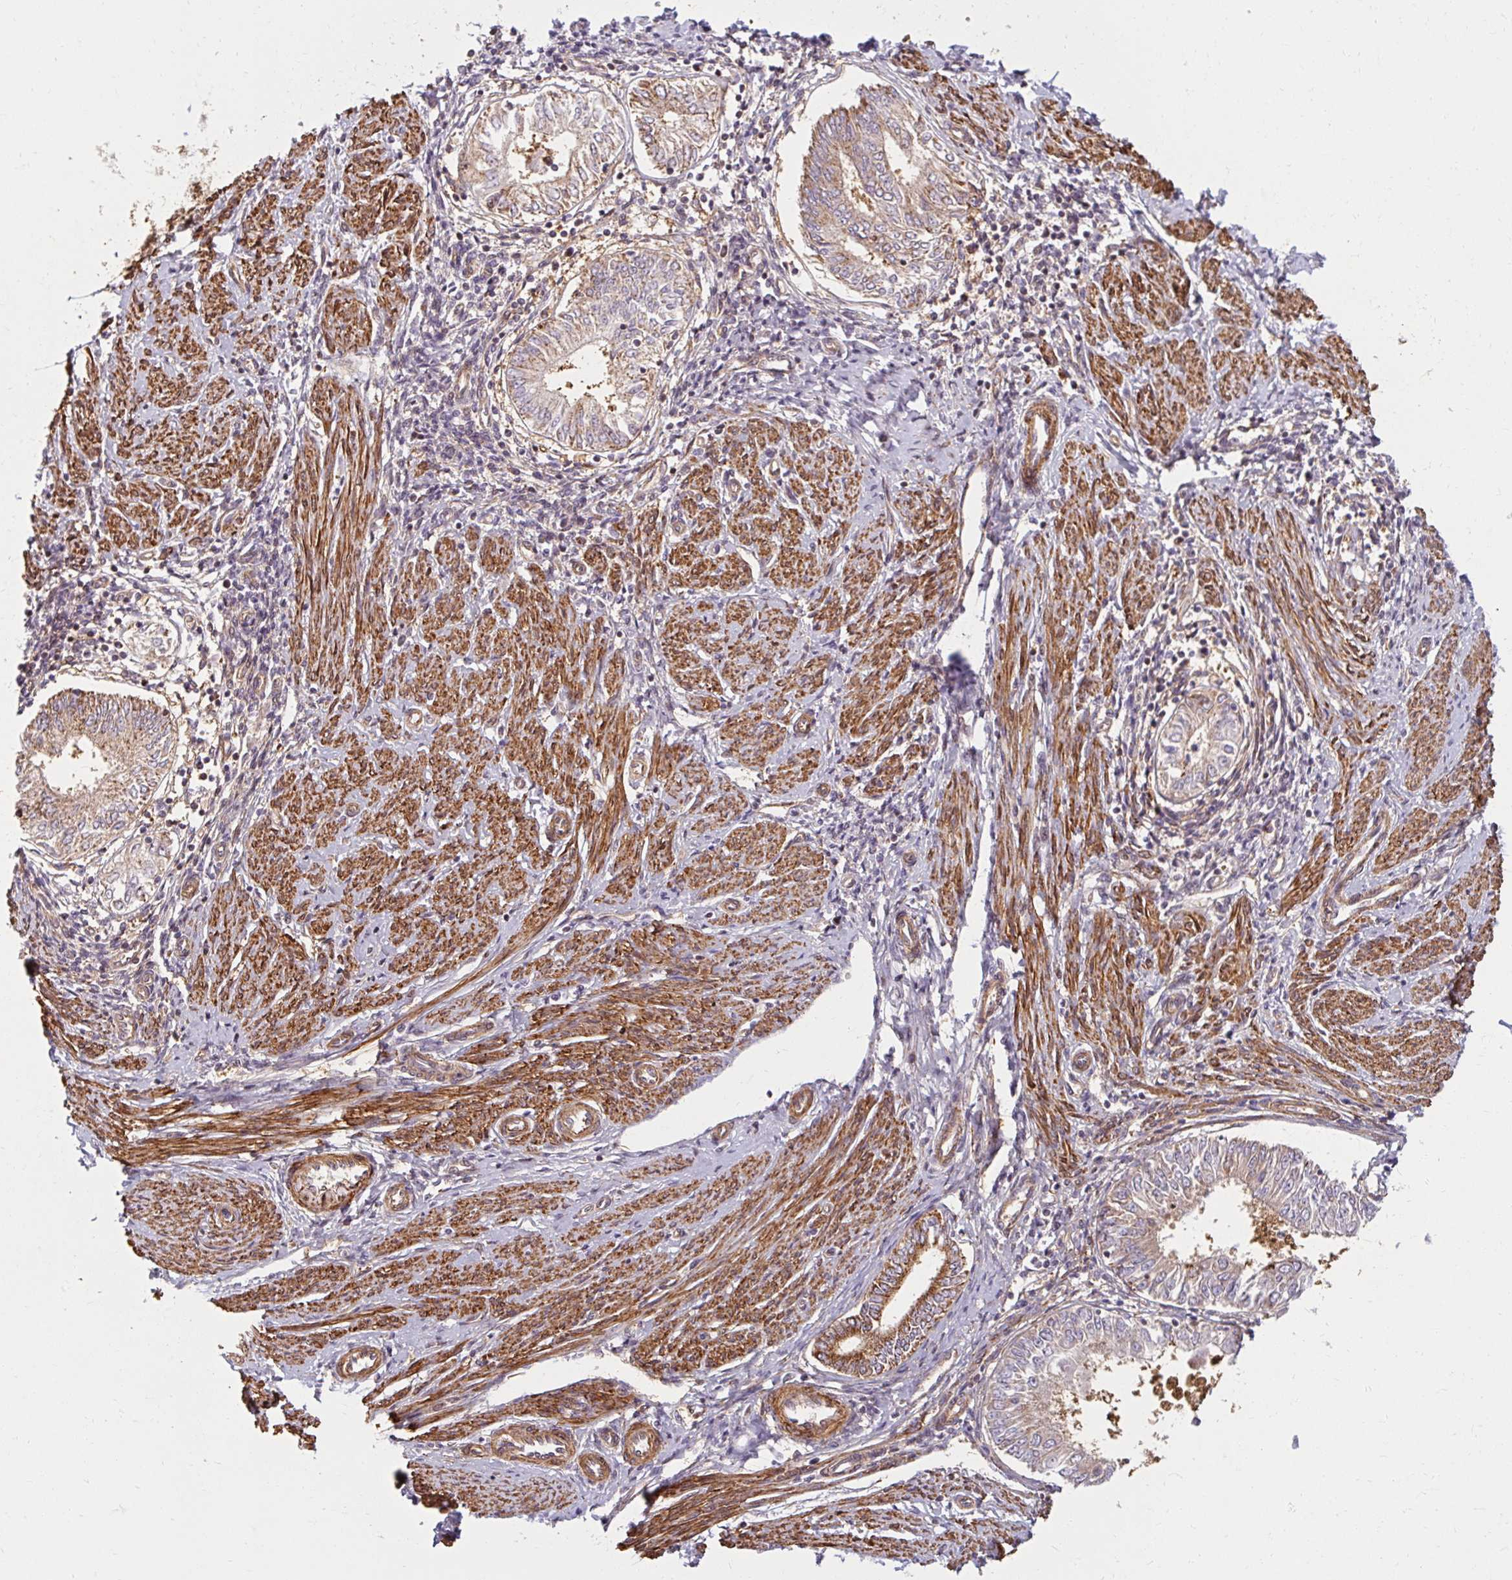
{"staining": {"intensity": "weak", "quantity": "<25%", "location": "cytoplasmic/membranous"}, "tissue": "endometrial cancer", "cell_type": "Tumor cells", "image_type": "cancer", "snomed": [{"axis": "morphology", "description": "Adenocarcinoma, NOS"}, {"axis": "topography", "description": "Endometrium"}], "caption": "The IHC image has no significant positivity in tumor cells of endometrial adenocarcinoma tissue.", "gene": "BTF3", "patient": {"sex": "female", "age": 68}}